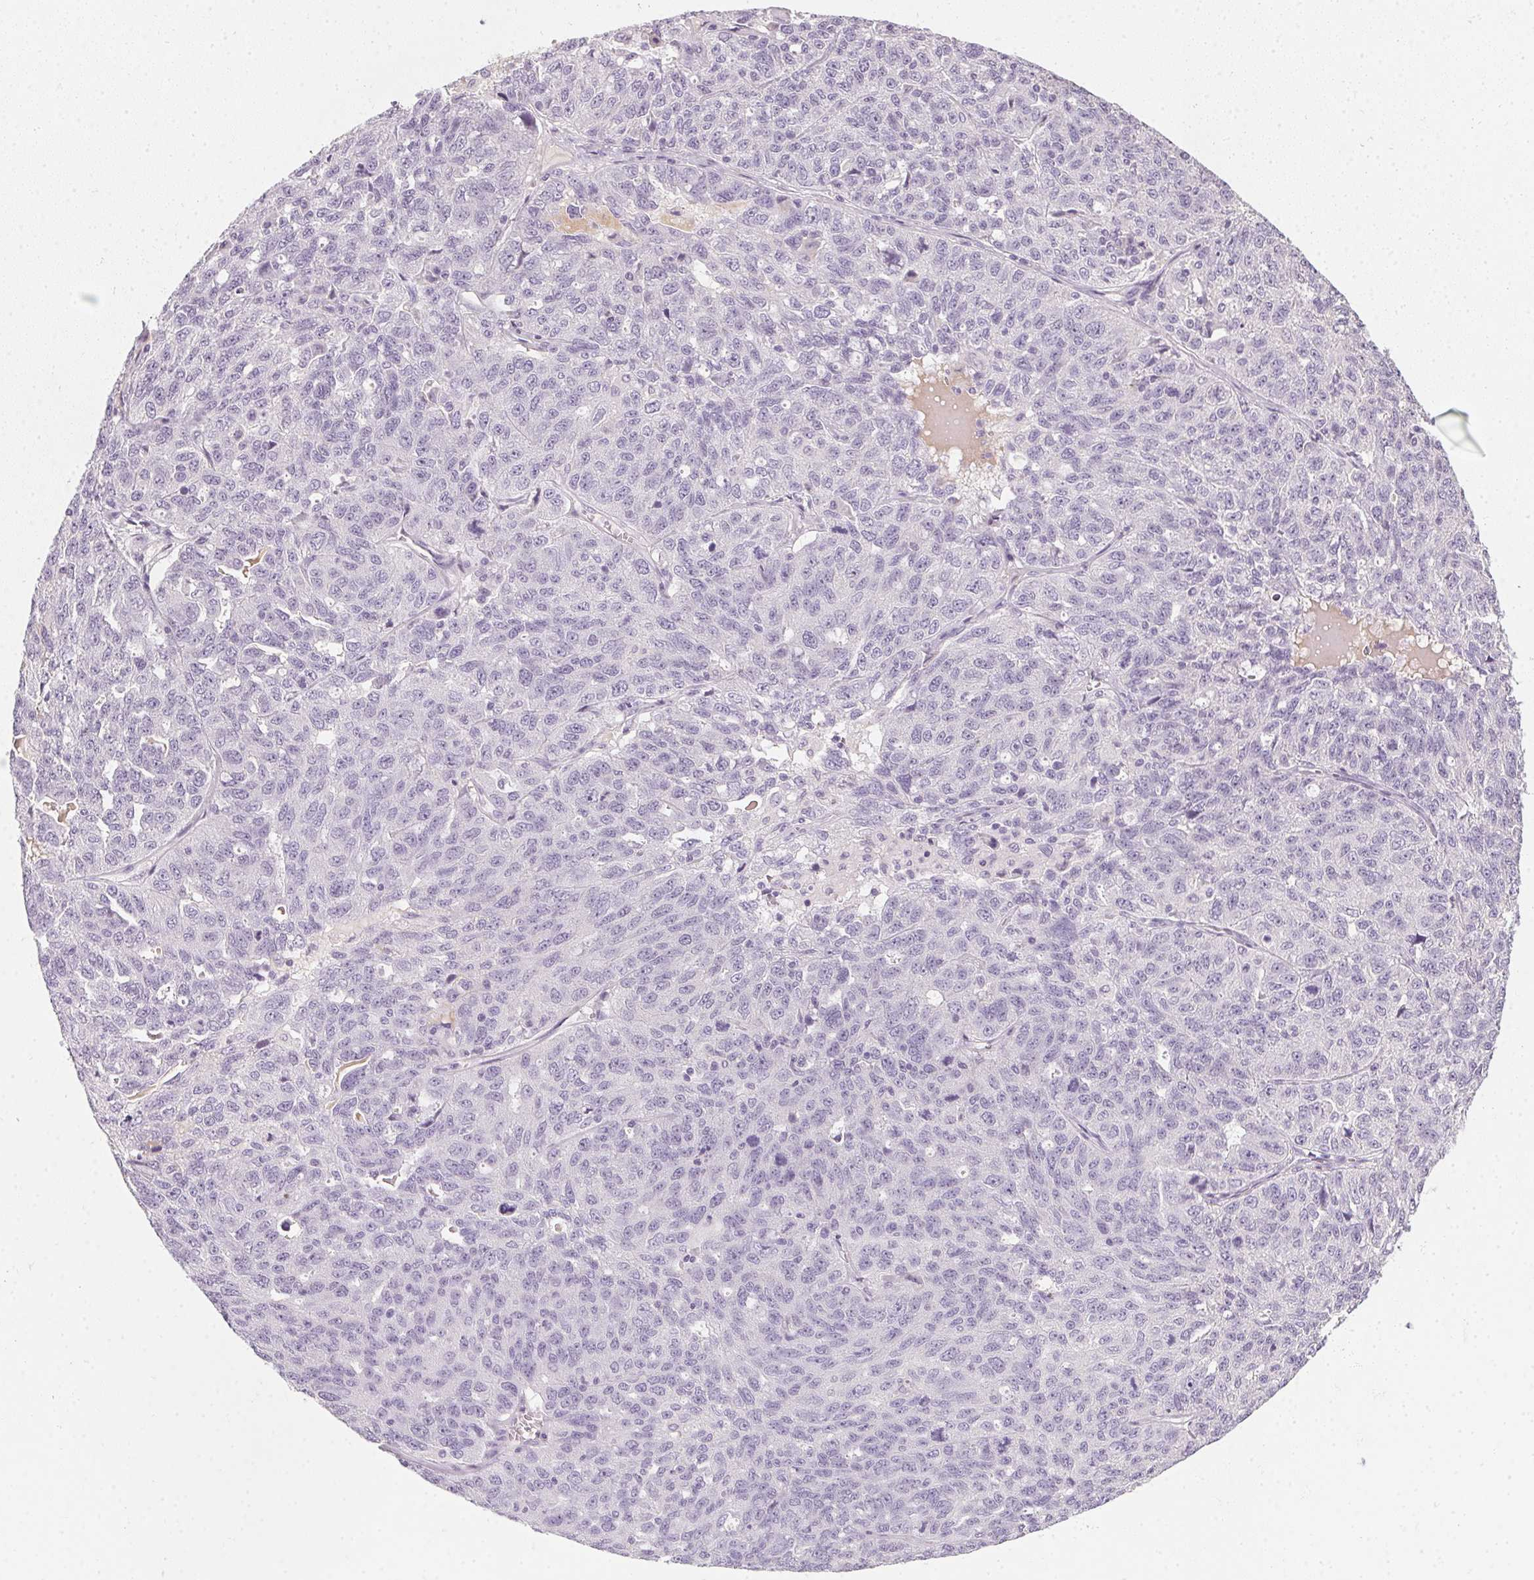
{"staining": {"intensity": "negative", "quantity": "none", "location": "none"}, "tissue": "ovarian cancer", "cell_type": "Tumor cells", "image_type": "cancer", "snomed": [{"axis": "morphology", "description": "Cystadenocarcinoma, serous, NOS"}, {"axis": "topography", "description": "Ovary"}], "caption": "There is no significant expression in tumor cells of ovarian serous cystadenocarcinoma.", "gene": "TMEM72", "patient": {"sex": "female", "age": 71}}